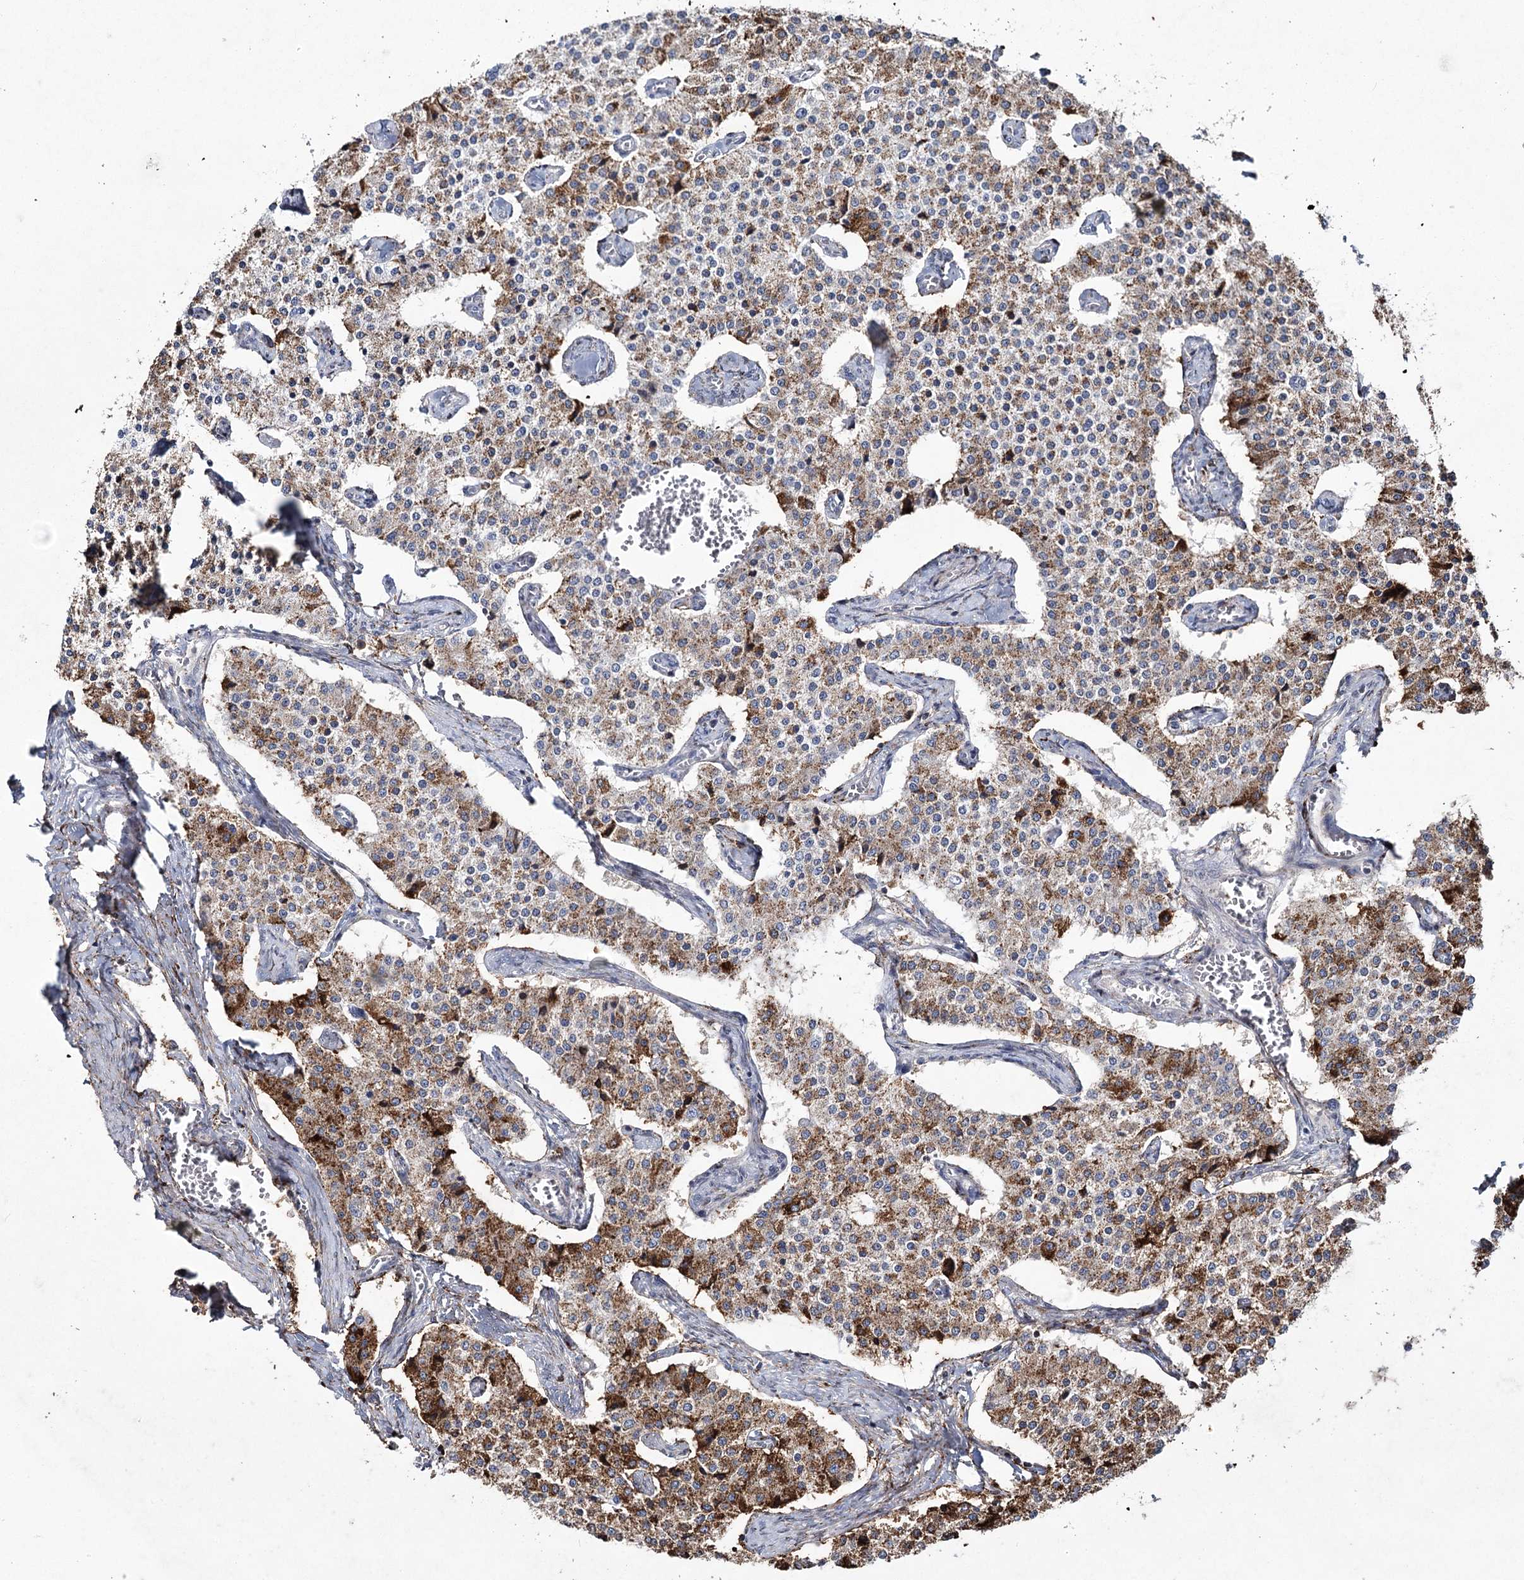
{"staining": {"intensity": "moderate", "quantity": "25%-75%", "location": "cytoplasmic/membranous"}, "tissue": "carcinoid", "cell_type": "Tumor cells", "image_type": "cancer", "snomed": [{"axis": "morphology", "description": "Carcinoid, malignant, NOS"}, {"axis": "topography", "description": "Colon"}], "caption": "This histopathology image shows immunohistochemistry (IHC) staining of human carcinoid, with medium moderate cytoplasmic/membranous positivity in approximately 25%-75% of tumor cells.", "gene": "DCUN1D4", "patient": {"sex": "female", "age": 52}}